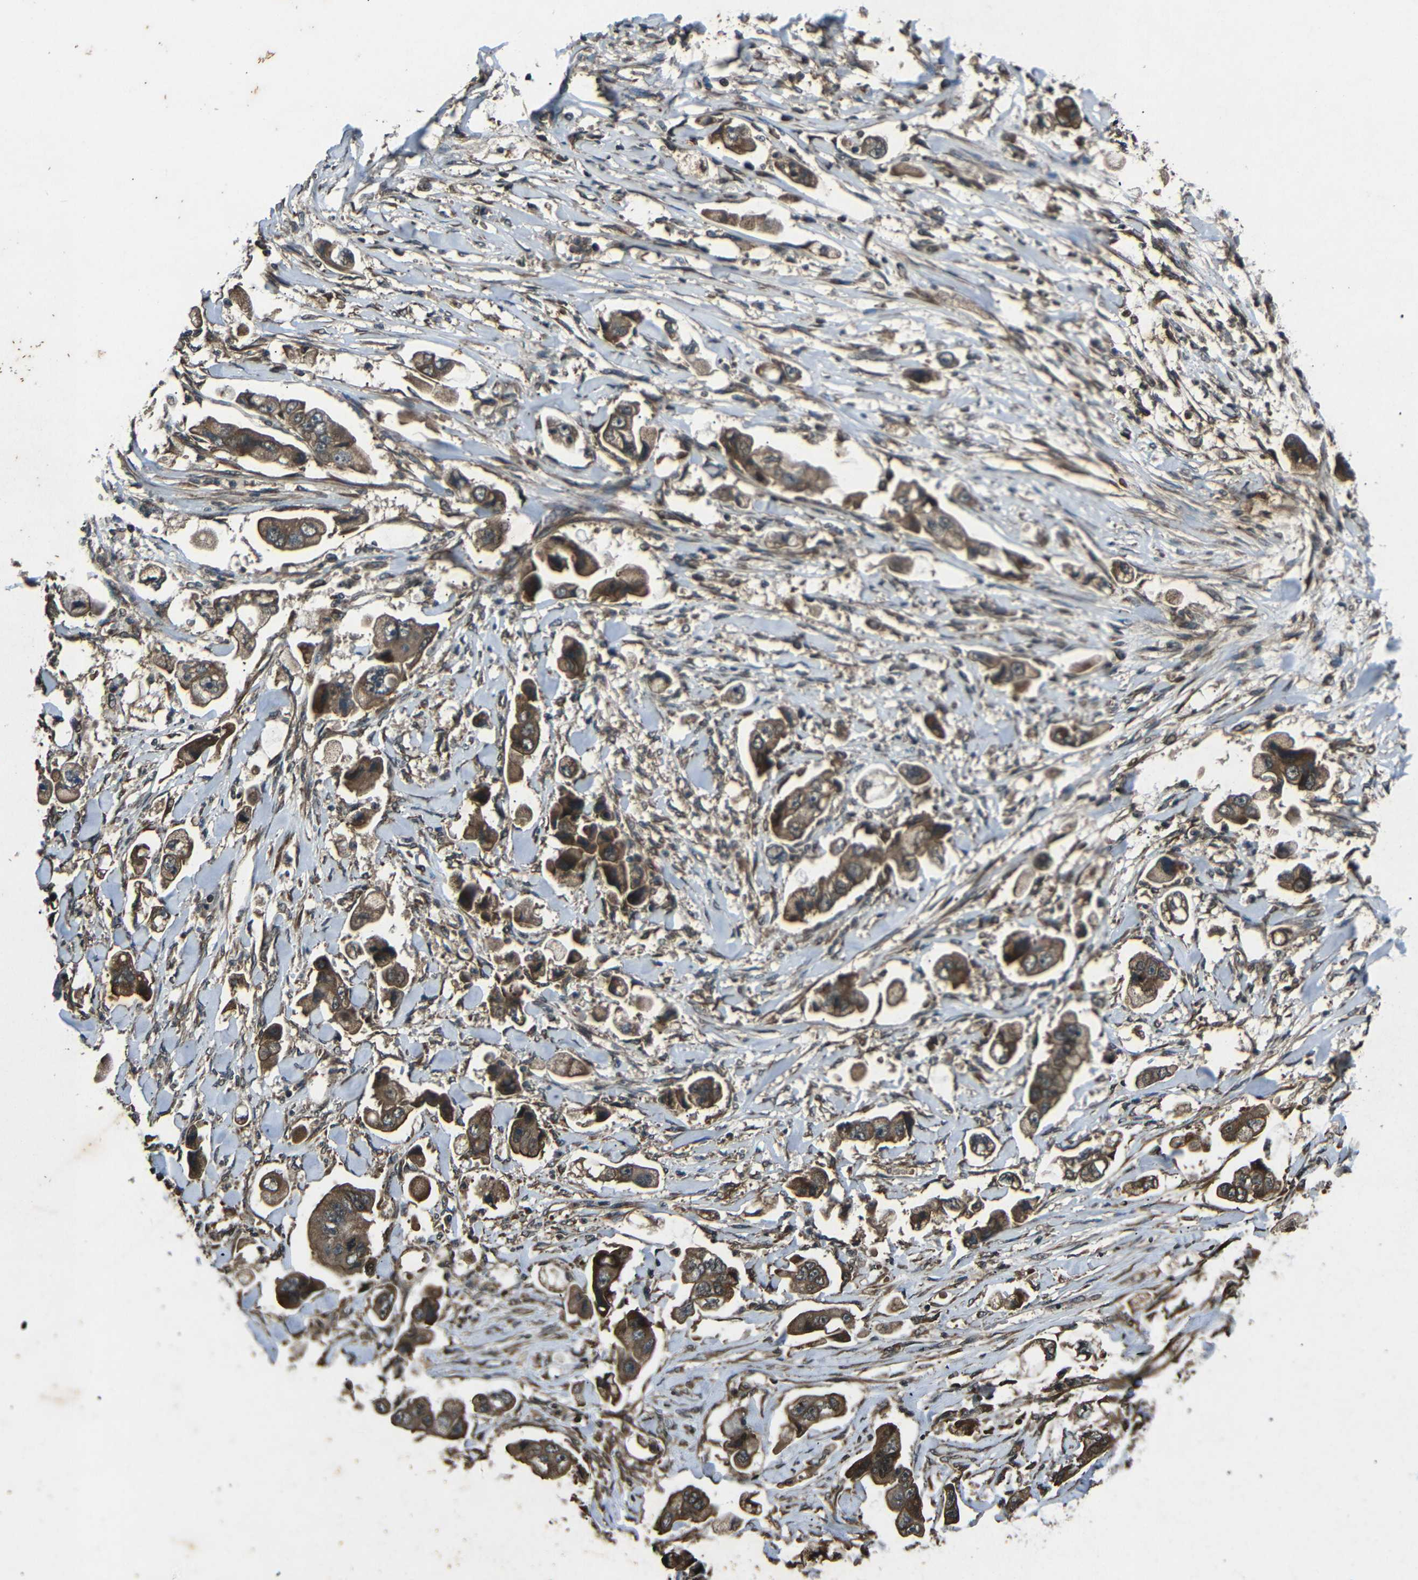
{"staining": {"intensity": "strong", "quantity": ">75%", "location": "cytoplasmic/membranous"}, "tissue": "stomach cancer", "cell_type": "Tumor cells", "image_type": "cancer", "snomed": [{"axis": "morphology", "description": "Adenocarcinoma, NOS"}, {"axis": "topography", "description": "Stomach"}], "caption": "Immunohistochemical staining of stomach adenocarcinoma reveals strong cytoplasmic/membranous protein positivity in about >75% of tumor cells. (DAB IHC, brown staining for protein, blue staining for nuclei).", "gene": "PLK2", "patient": {"sex": "male", "age": 62}}